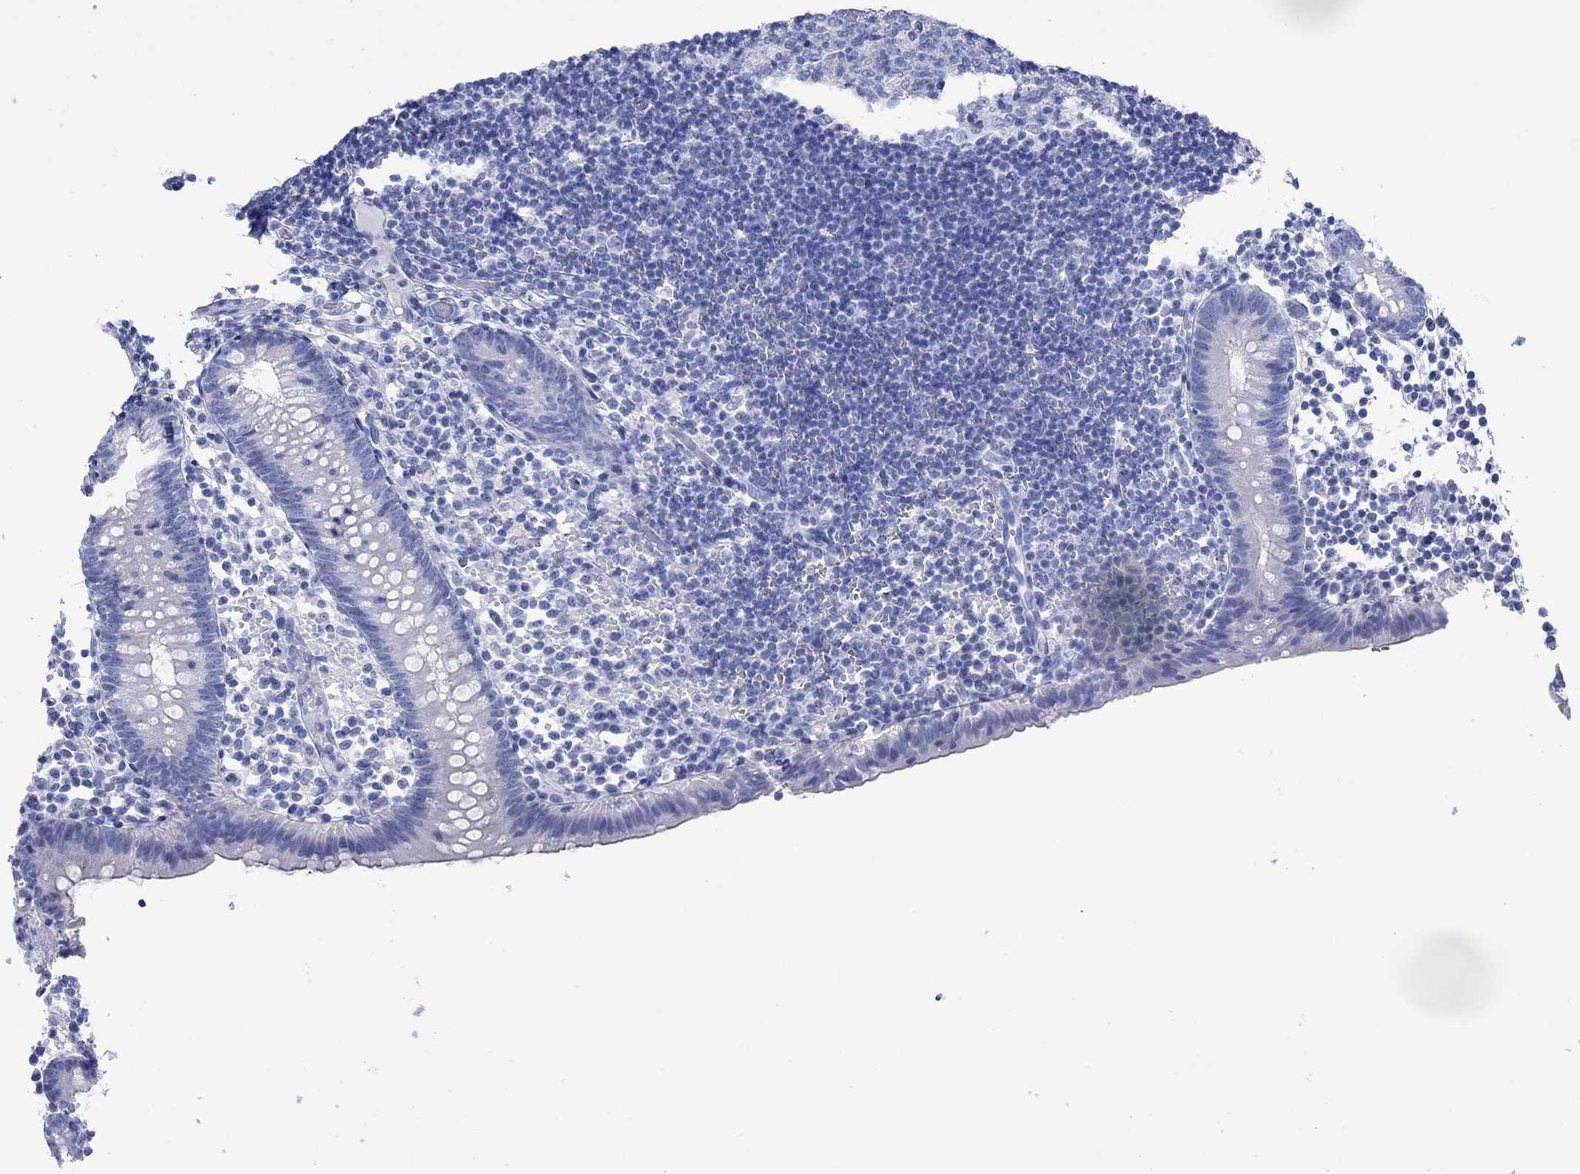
{"staining": {"intensity": "negative", "quantity": "none", "location": "none"}, "tissue": "appendix", "cell_type": "Glandular cells", "image_type": "normal", "snomed": [{"axis": "morphology", "description": "Normal tissue, NOS"}, {"axis": "topography", "description": "Appendix"}], "caption": "Photomicrograph shows no protein positivity in glandular cells of unremarkable appendix.", "gene": "MLANA", "patient": {"sex": "female", "age": 40}}